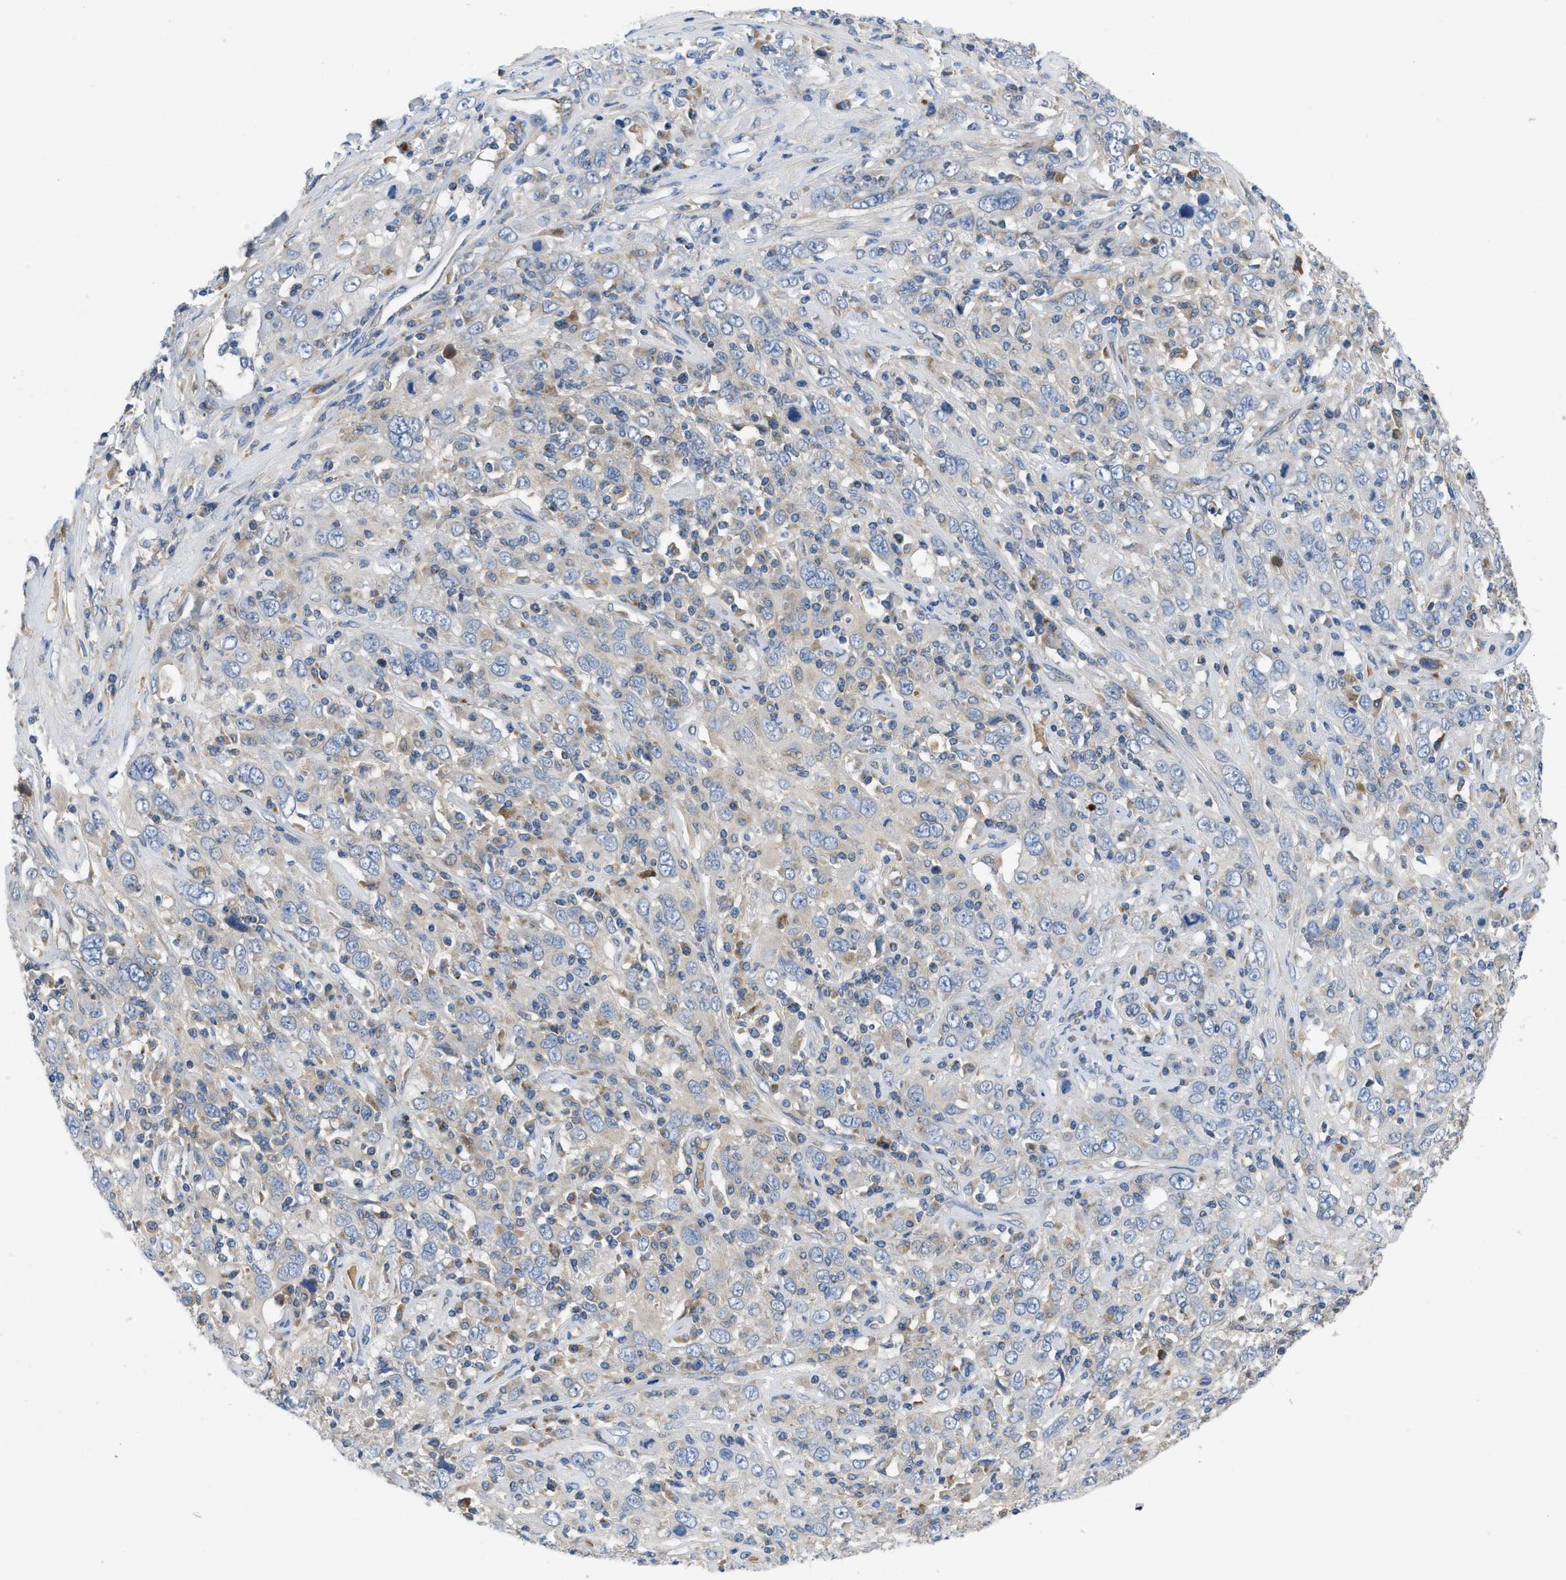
{"staining": {"intensity": "negative", "quantity": "none", "location": "none"}, "tissue": "cervical cancer", "cell_type": "Tumor cells", "image_type": "cancer", "snomed": [{"axis": "morphology", "description": "Squamous cell carcinoma, NOS"}, {"axis": "topography", "description": "Cervix"}], "caption": "Immunohistochemical staining of human cervical squamous cell carcinoma reveals no significant positivity in tumor cells.", "gene": "PNKD", "patient": {"sex": "female", "age": 46}}